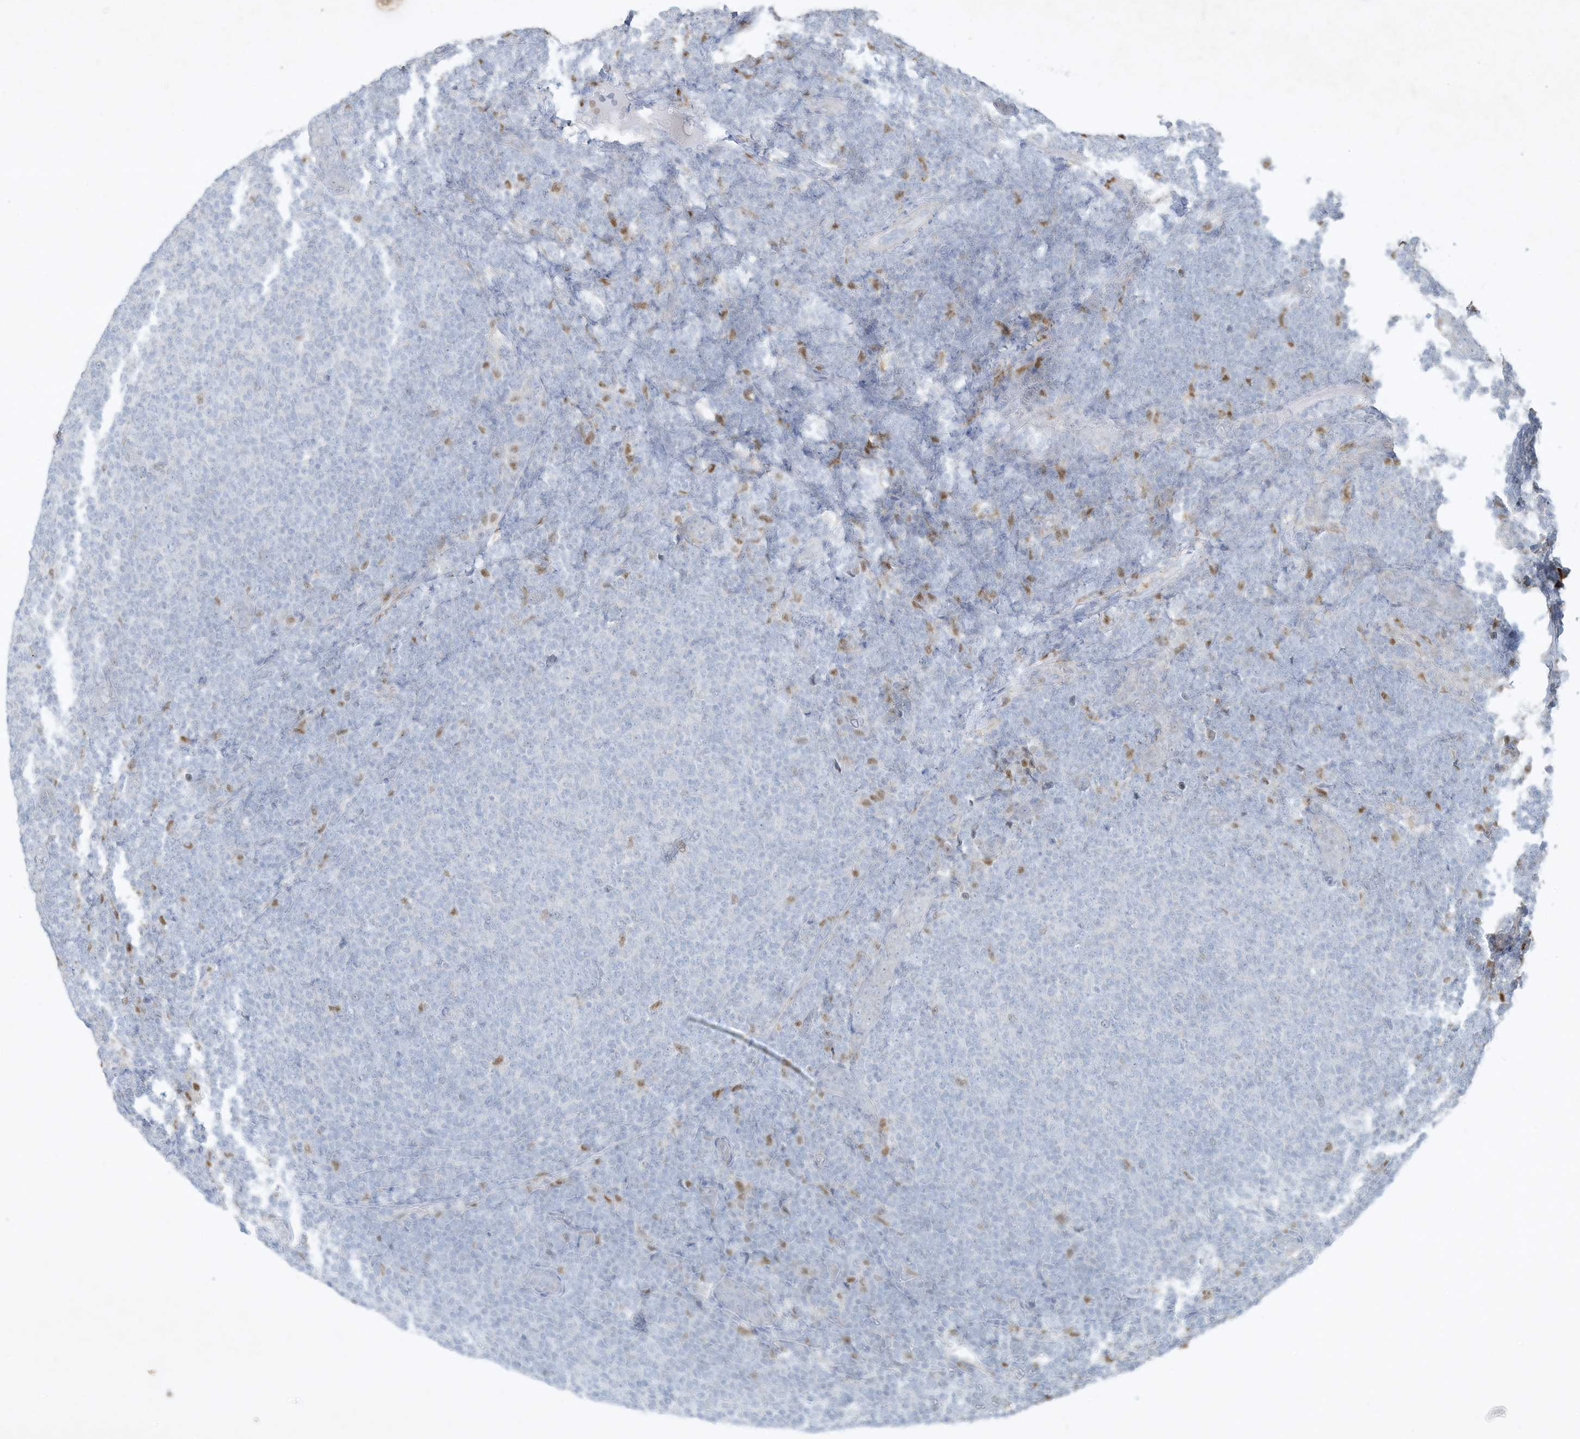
{"staining": {"intensity": "negative", "quantity": "none", "location": "none"}, "tissue": "lymphoma", "cell_type": "Tumor cells", "image_type": "cancer", "snomed": [{"axis": "morphology", "description": "Malignant lymphoma, non-Hodgkin's type, Low grade"}, {"axis": "topography", "description": "Lymph node"}], "caption": "Human lymphoma stained for a protein using immunohistochemistry (IHC) reveals no expression in tumor cells.", "gene": "TUBE1", "patient": {"sex": "male", "age": 66}}